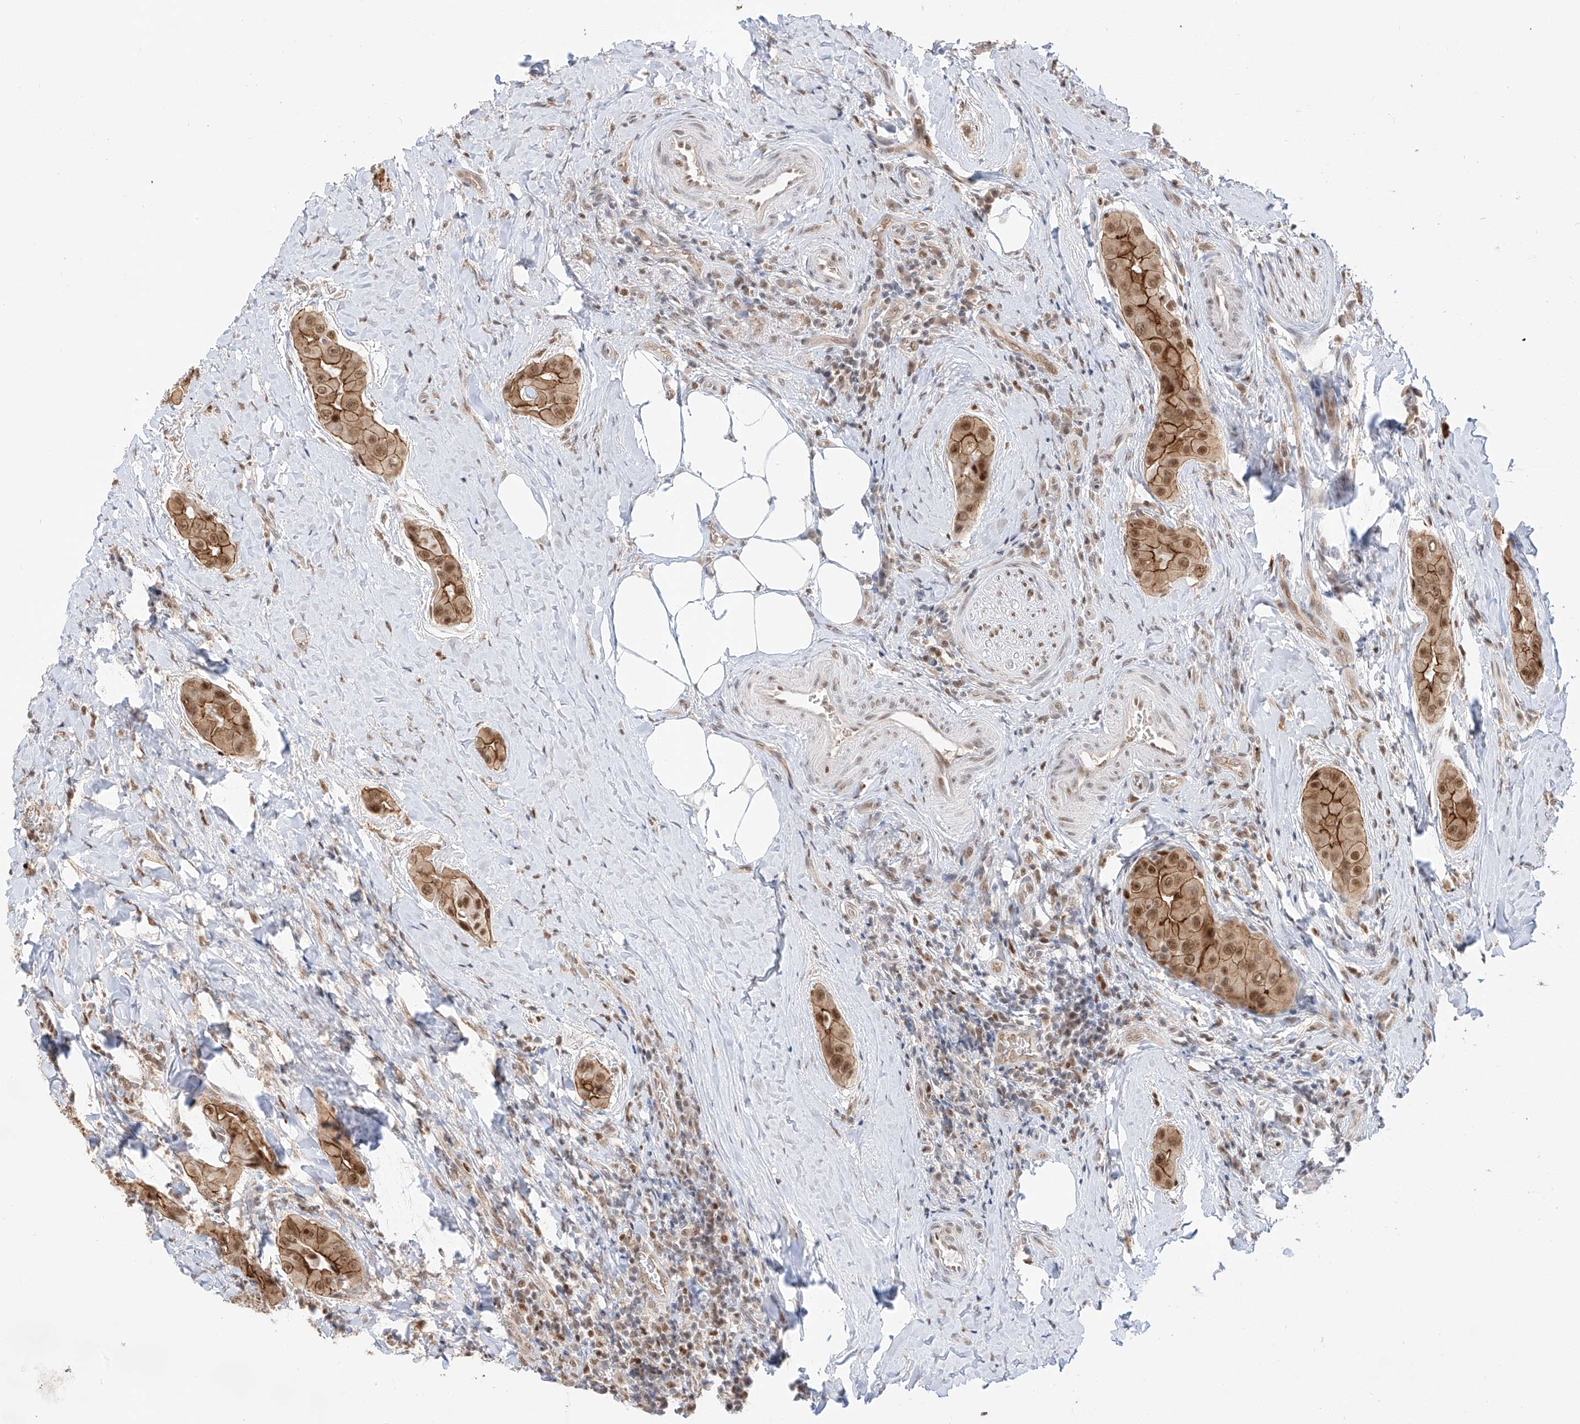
{"staining": {"intensity": "strong", "quantity": ">75%", "location": "cytoplasmic/membranous,nuclear"}, "tissue": "thyroid cancer", "cell_type": "Tumor cells", "image_type": "cancer", "snomed": [{"axis": "morphology", "description": "Papillary adenocarcinoma, NOS"}, {"axis": "topography", "description": "Thyroid gland"}], "caption": "Thyroid papillary adenocarcinoma tissue shows strong cytoplasmic/membranous and nuclear positivity in approximately >75% of tumor cells", "gene": "POGK", "patient": {"sex": "male", "age": 33}}